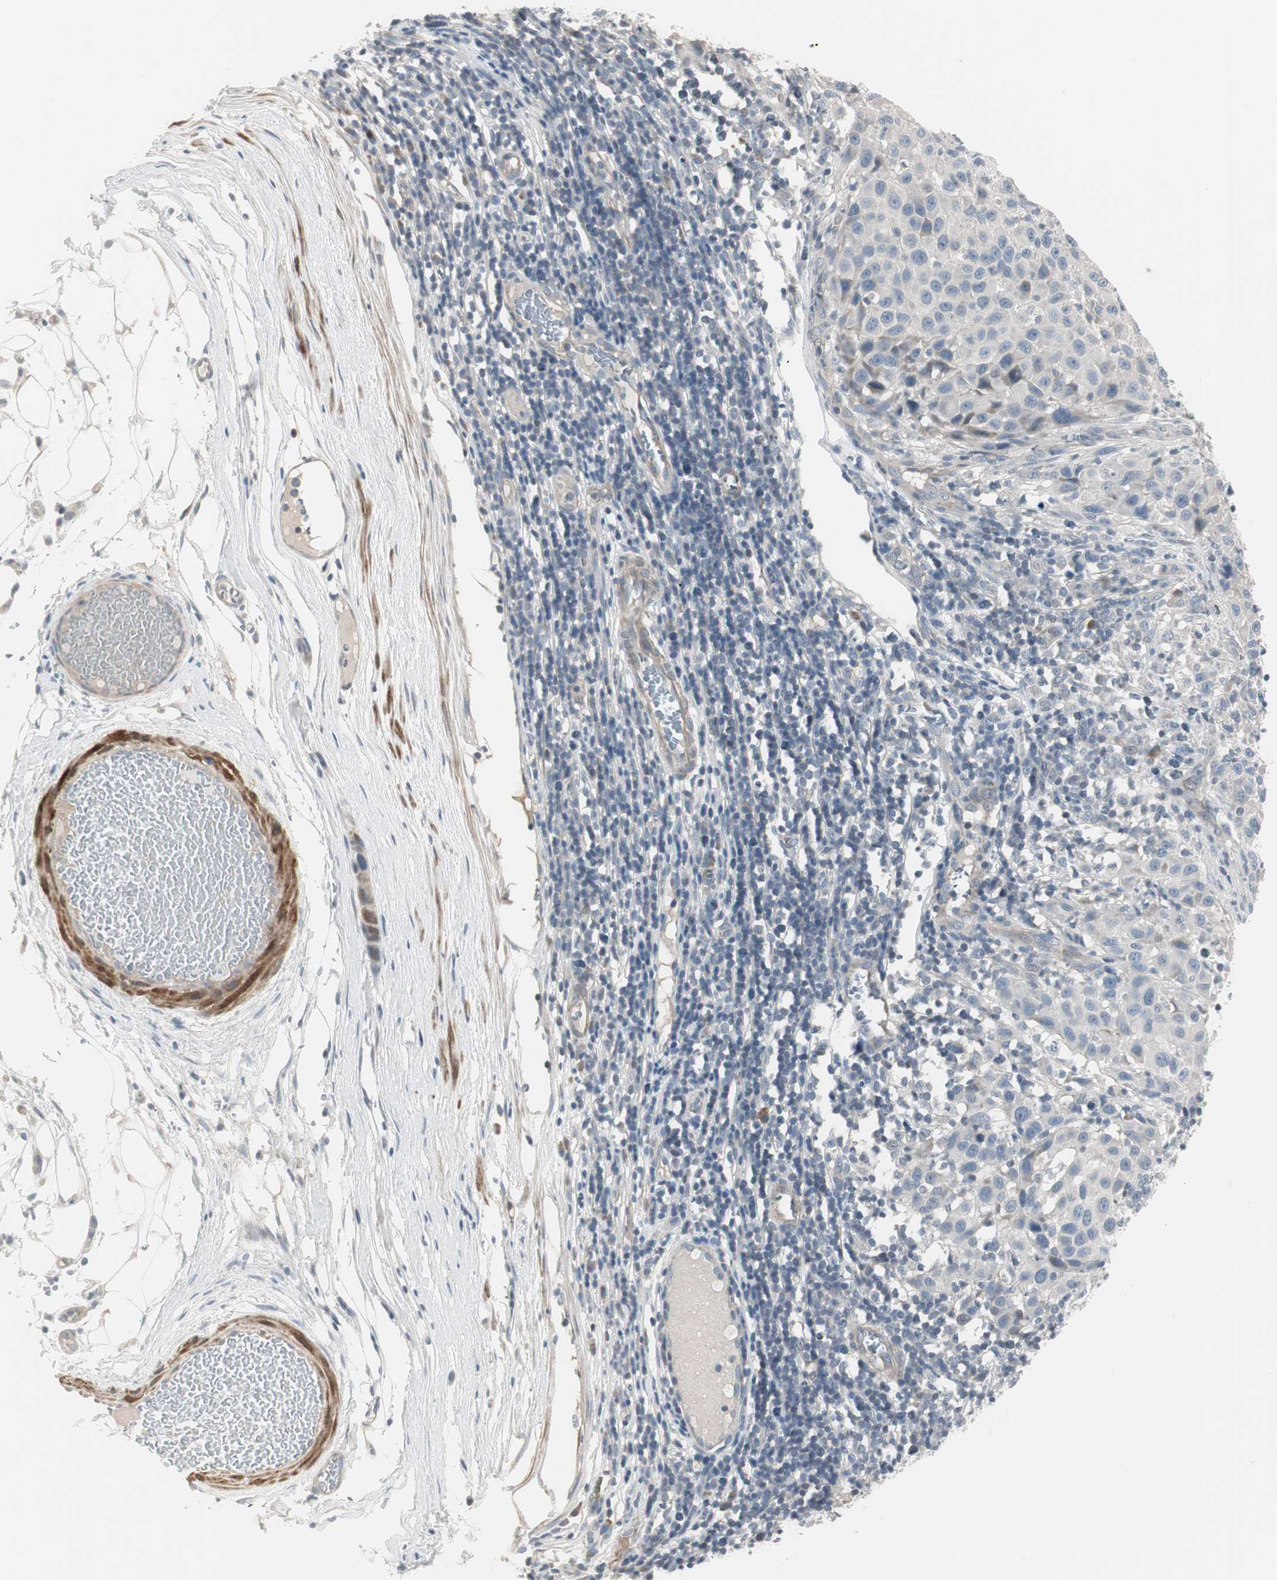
{"staining": {"intensity": "negative", "quantity": "none", "location": "none"}, "tissue": "melanoma", "cell_type": "Tumor cells", "image_type": "cancer", "snomed": [{"axis": "morphology", "description": "Malignant melanoma, Metastatic site"}, {"axis": "topography", "description": "Lymph node"}], "caption": "This is an IHC histopathology image of melanoma. There is no staining in tumor cells.", "gene": "DMPK", "patient": {"sex": "male", "age": 61}}